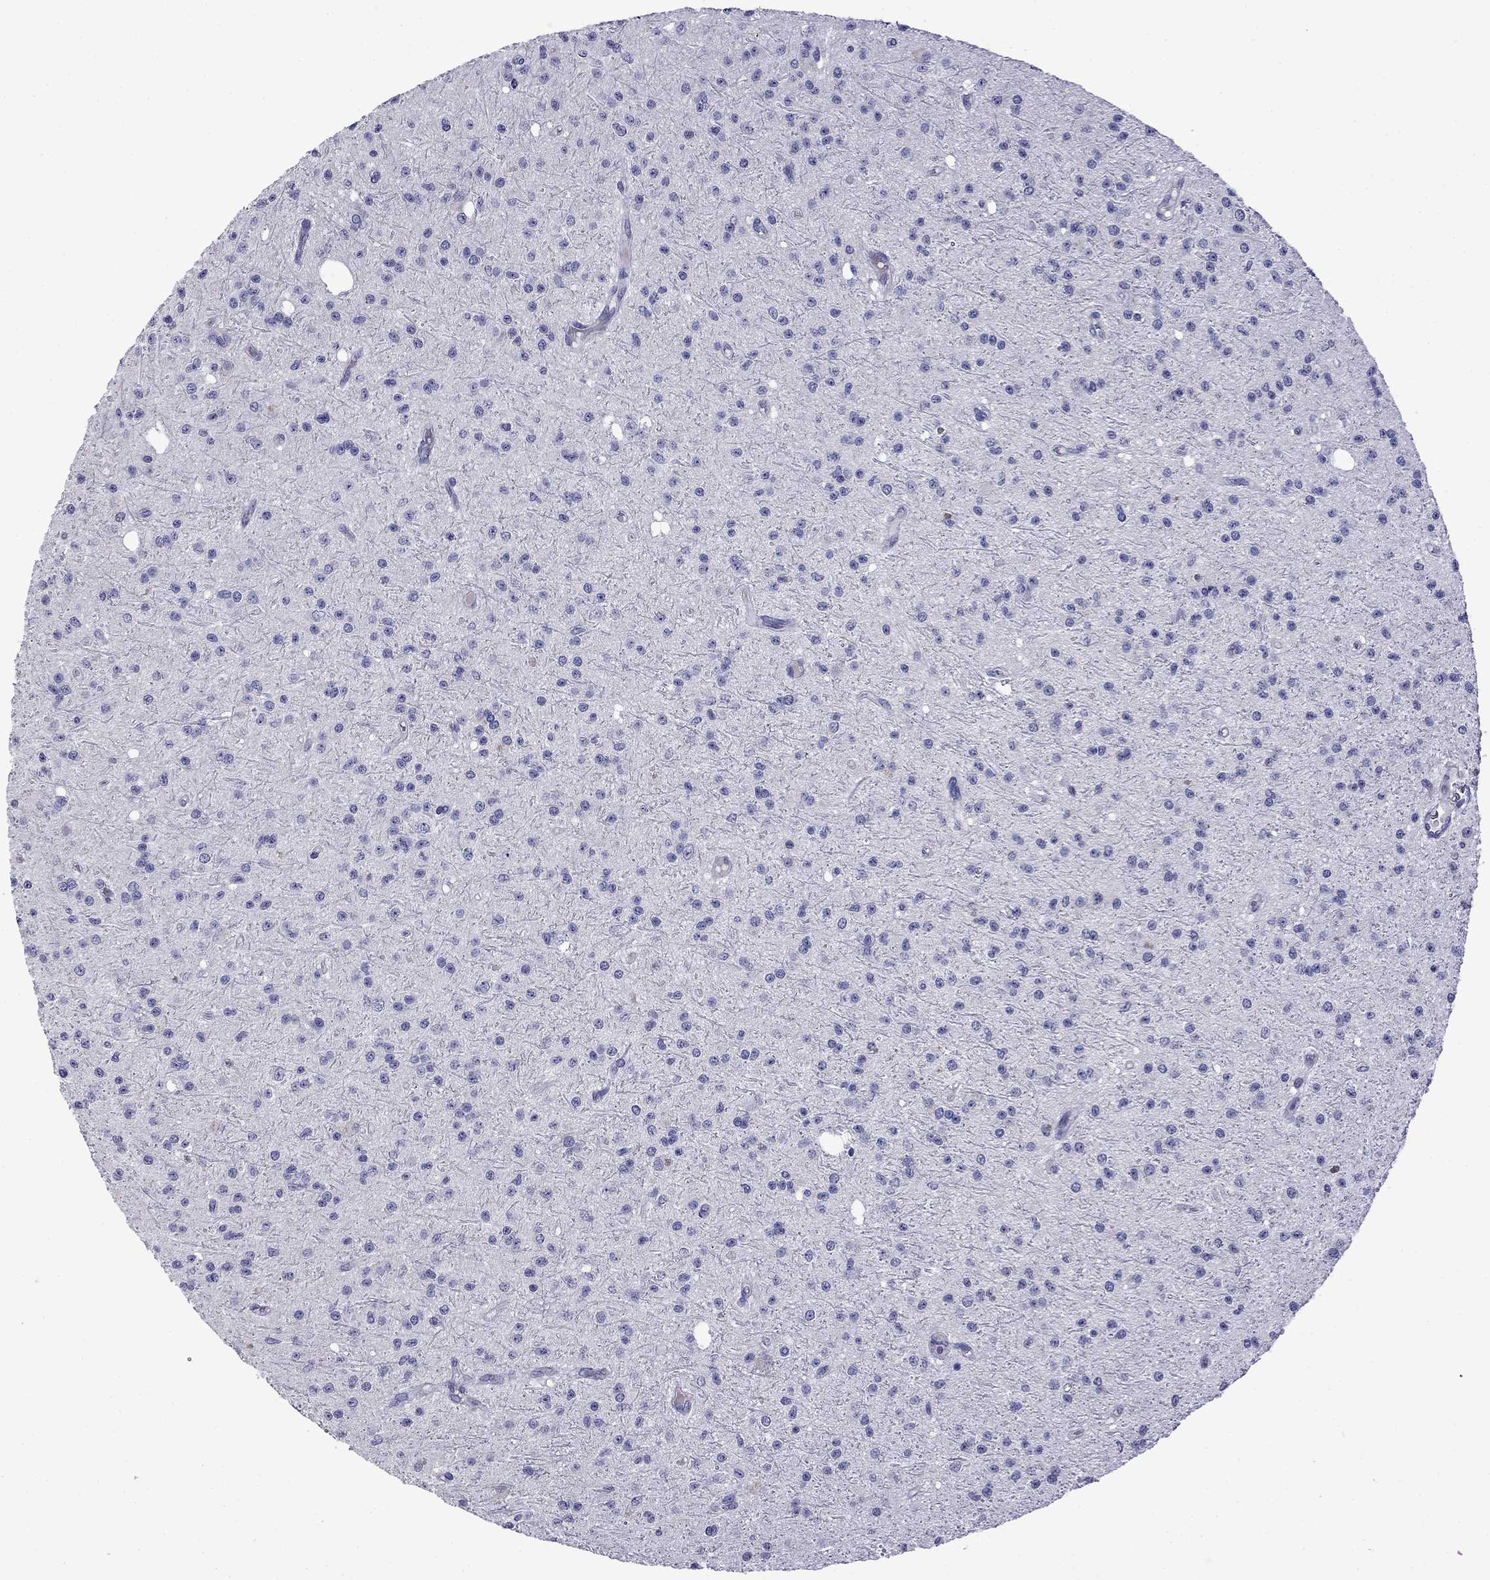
{"staining": {"intensity": "negative", "quantity": "none", "location": "none"}, "tissue": "glioma", "cell_type": "Tumor cells", "image_type": "cancer", "snomed": [{"axis": "morphology", "description": "Glioma, malignant, Low grade"}, {"axis": "topography", "description": "Brain"}], "caption": "Tumor cells show no significant staining in glioma.", "gene": "STAR", "patient": {"sex": "male", "age": 27}}